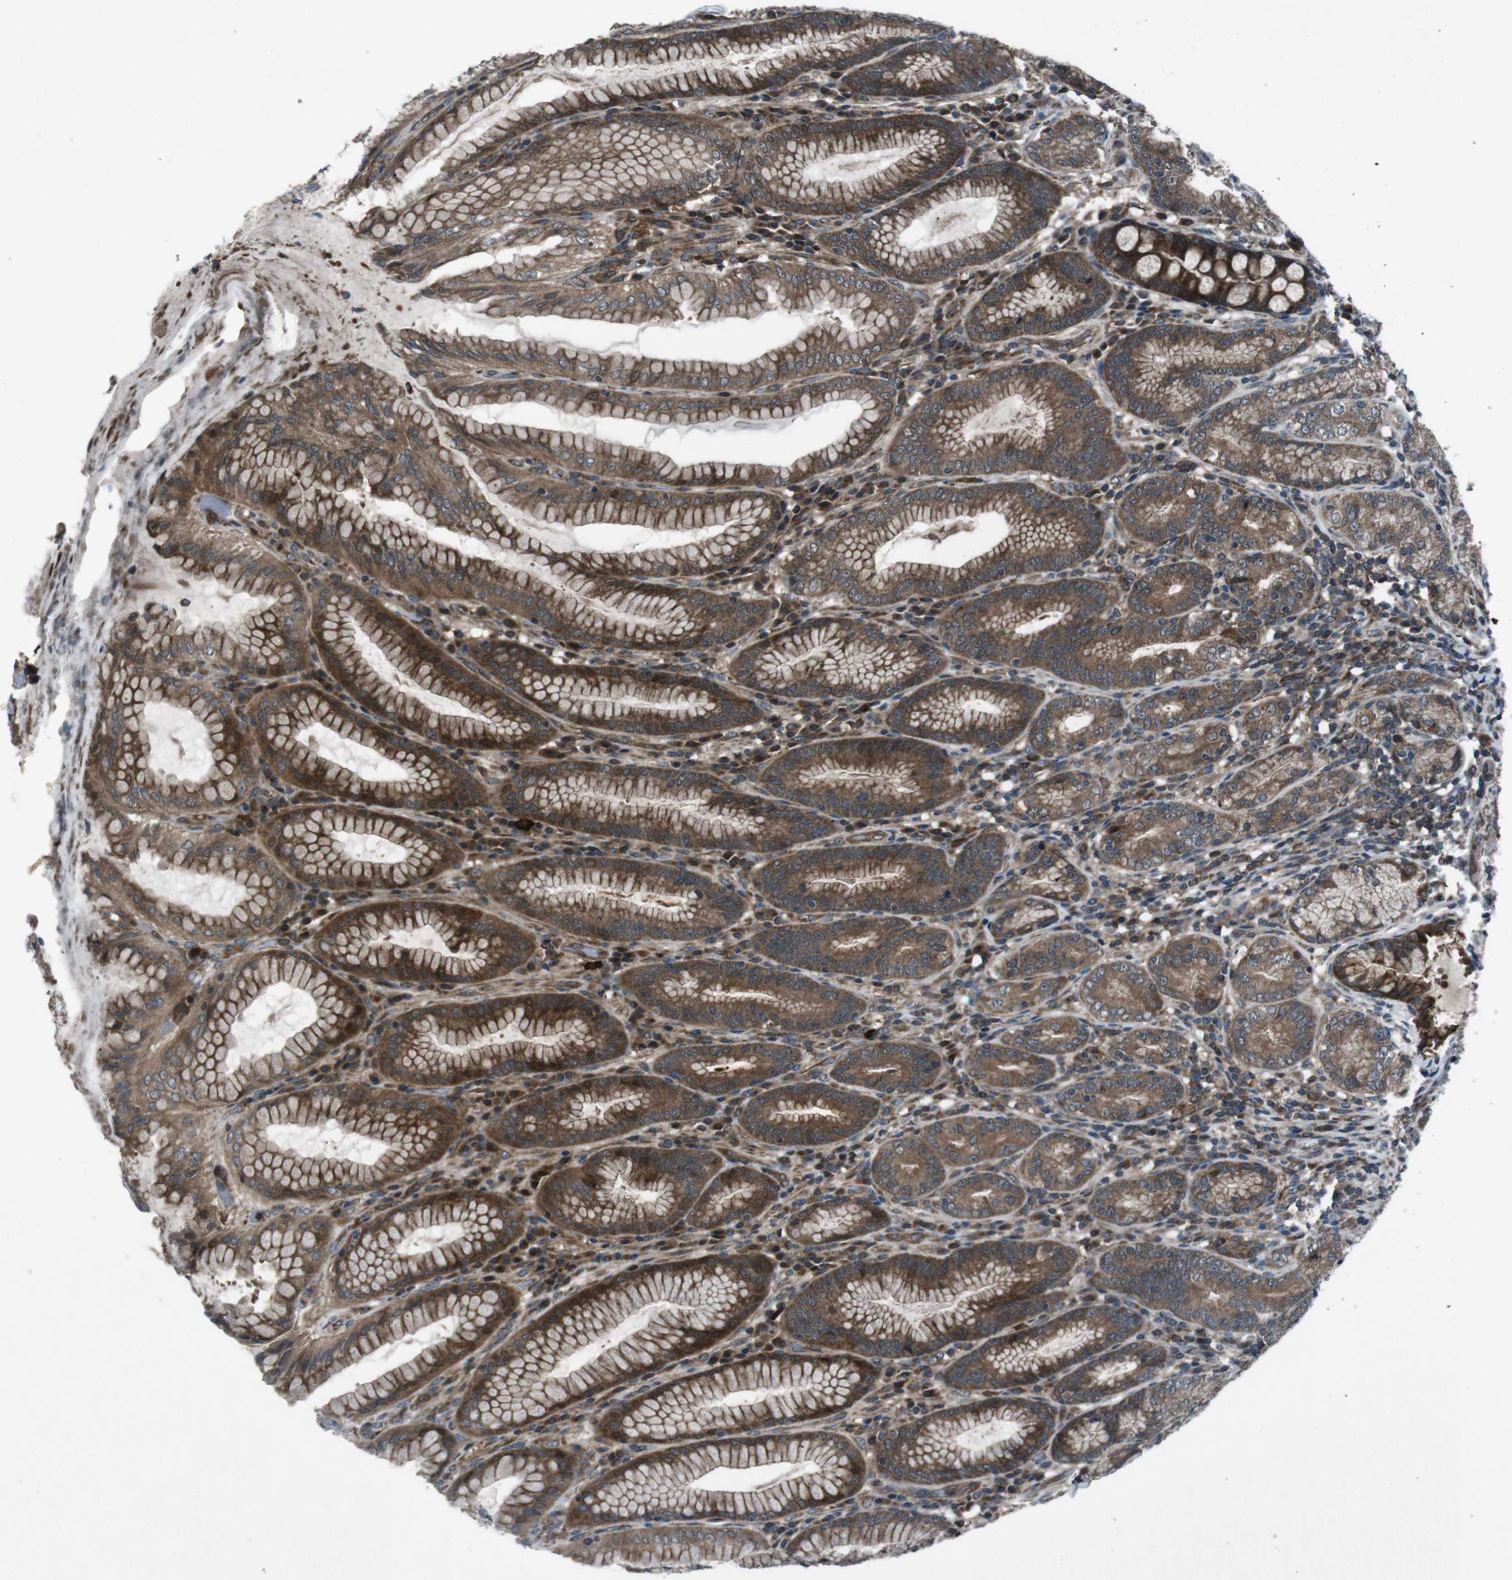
{"staining": {"intensity": "strong", "quantity": ">75%", "location": "cytoplasmic/membranous"}, "tissue": "stomach", "cell_type": "Glandular cells", "image_type": "normal", "snomed": [{"axis": "morphology", "description": "Normal tissue, NOS"}, {"axis": "topography", "description": "Stomach, lower"}], "caption": "Protein expression analysis of benign stomach demonstrates strong cytoplasmic/membranous positivity in about >75% of glandular cells.", "gene": "SLC27A4", "patient": {"sex": "female", "age": 76}}